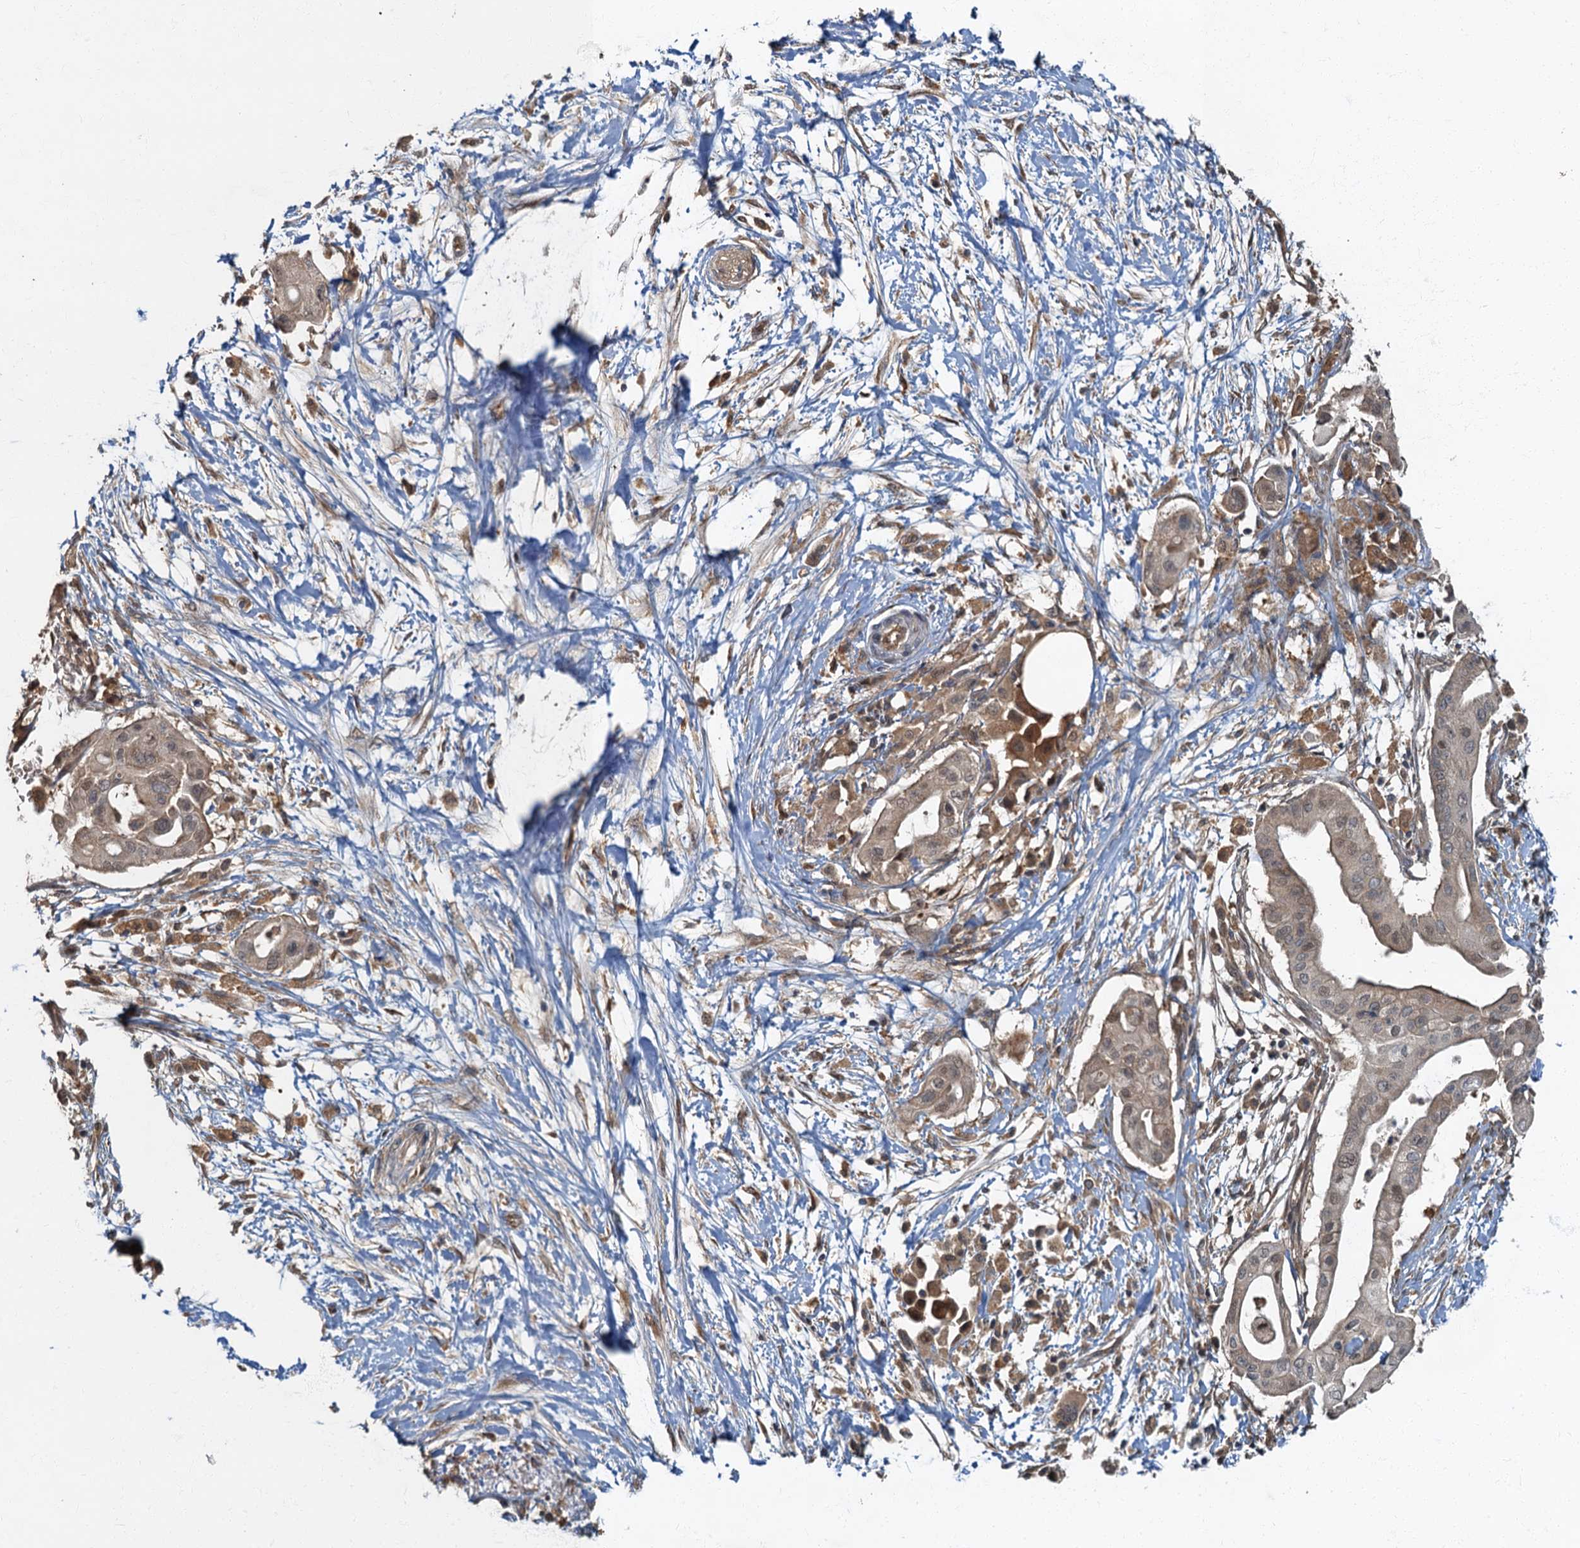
{"staining": {"intensity": "weak", "quantity": "25%-75%", "location": "cytoplasmic/membranous,nuclear"}, "tissue": "pancreatic cancer", "cell_type": "Tumor cells", "image_type": "cancer", "snomed": [{"axis": "morphology", "description": "Adenocarcinoma, NOS"}, {"axis": "topography", "description": "Pancreas"}], "caption": "Pancreatic adenocarcinoma stained for a protein (brown) reveals weak cytoplasmic/membranous and nuclear positive positivity in approximately 25%-75% of tumor cells.", "gene": "TBCK", "patient": {"sex": "male", "age": 68}}